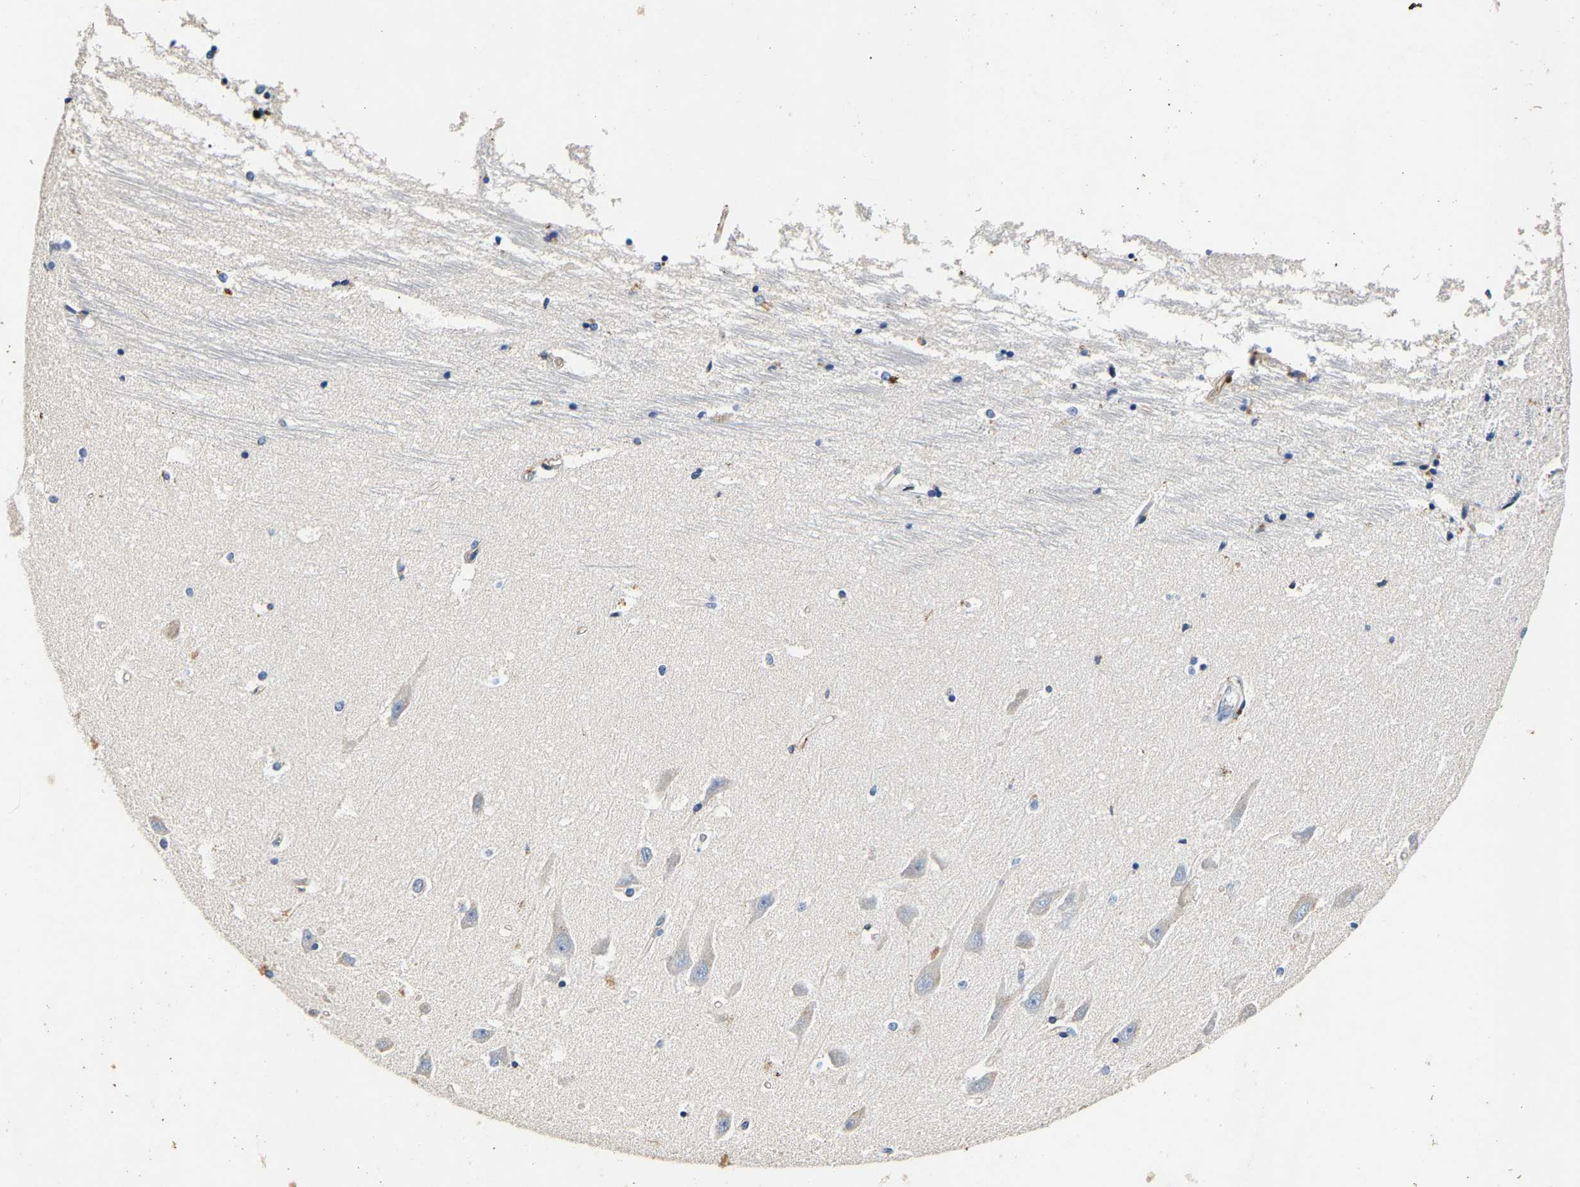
{"staining": {"intensity": "negative", "quantity": "none", "location": "none"}, "tissue": "hippocampus", "cell_type": "Glial cells", "image_type": "normal", "snomed": [{"axis": "morphology", "description": "Normal tissue, NOS"}, {"axis": "topography", "description": "Hippocampus"}], "caption": "Unremarkable hippocampus was stained to show a protein in brown. There is no significant staining in glial cells.", "gene": "SLCO2B1", "patient": {"sex": "male", "age": 45}}